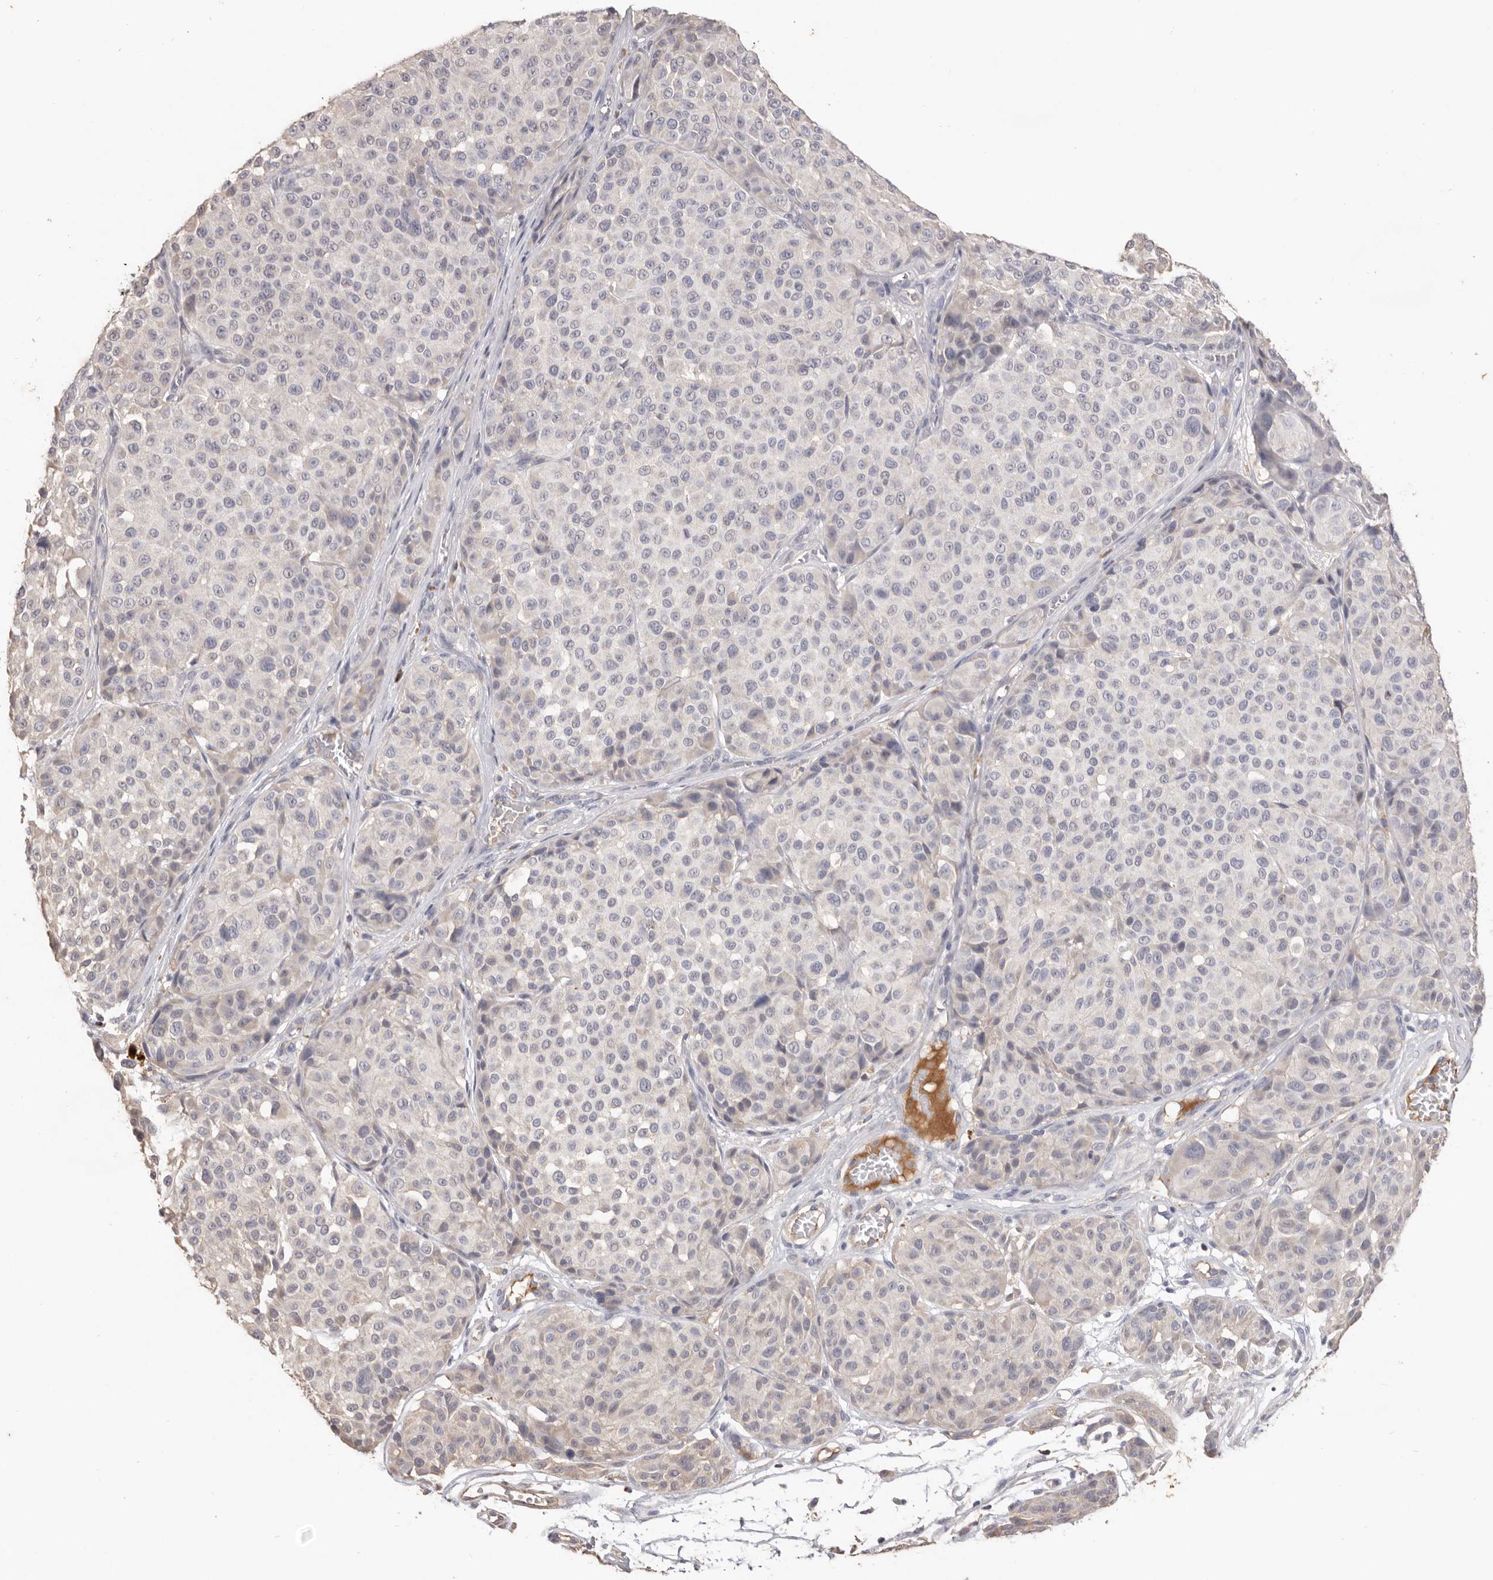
{"staining": {"intensity": "negative", "quantity": "none", "location": "none"}, "tissue": "melanoma", "cell_type": "Tumor cells", "image_type": "cancer", "snomed": [{"axis": "morphology", "description": "Malignant melanoma, NOS"}, {"axis": "topography", "description": "Skin"}], "caption": "An immunohistochemistry (IHC) photomicrograph of melanoma is shown. There is no staining in tumor cells of melanoma.", "gene": "HCAR2", "patient": {"sex": "male", "age": 83}}